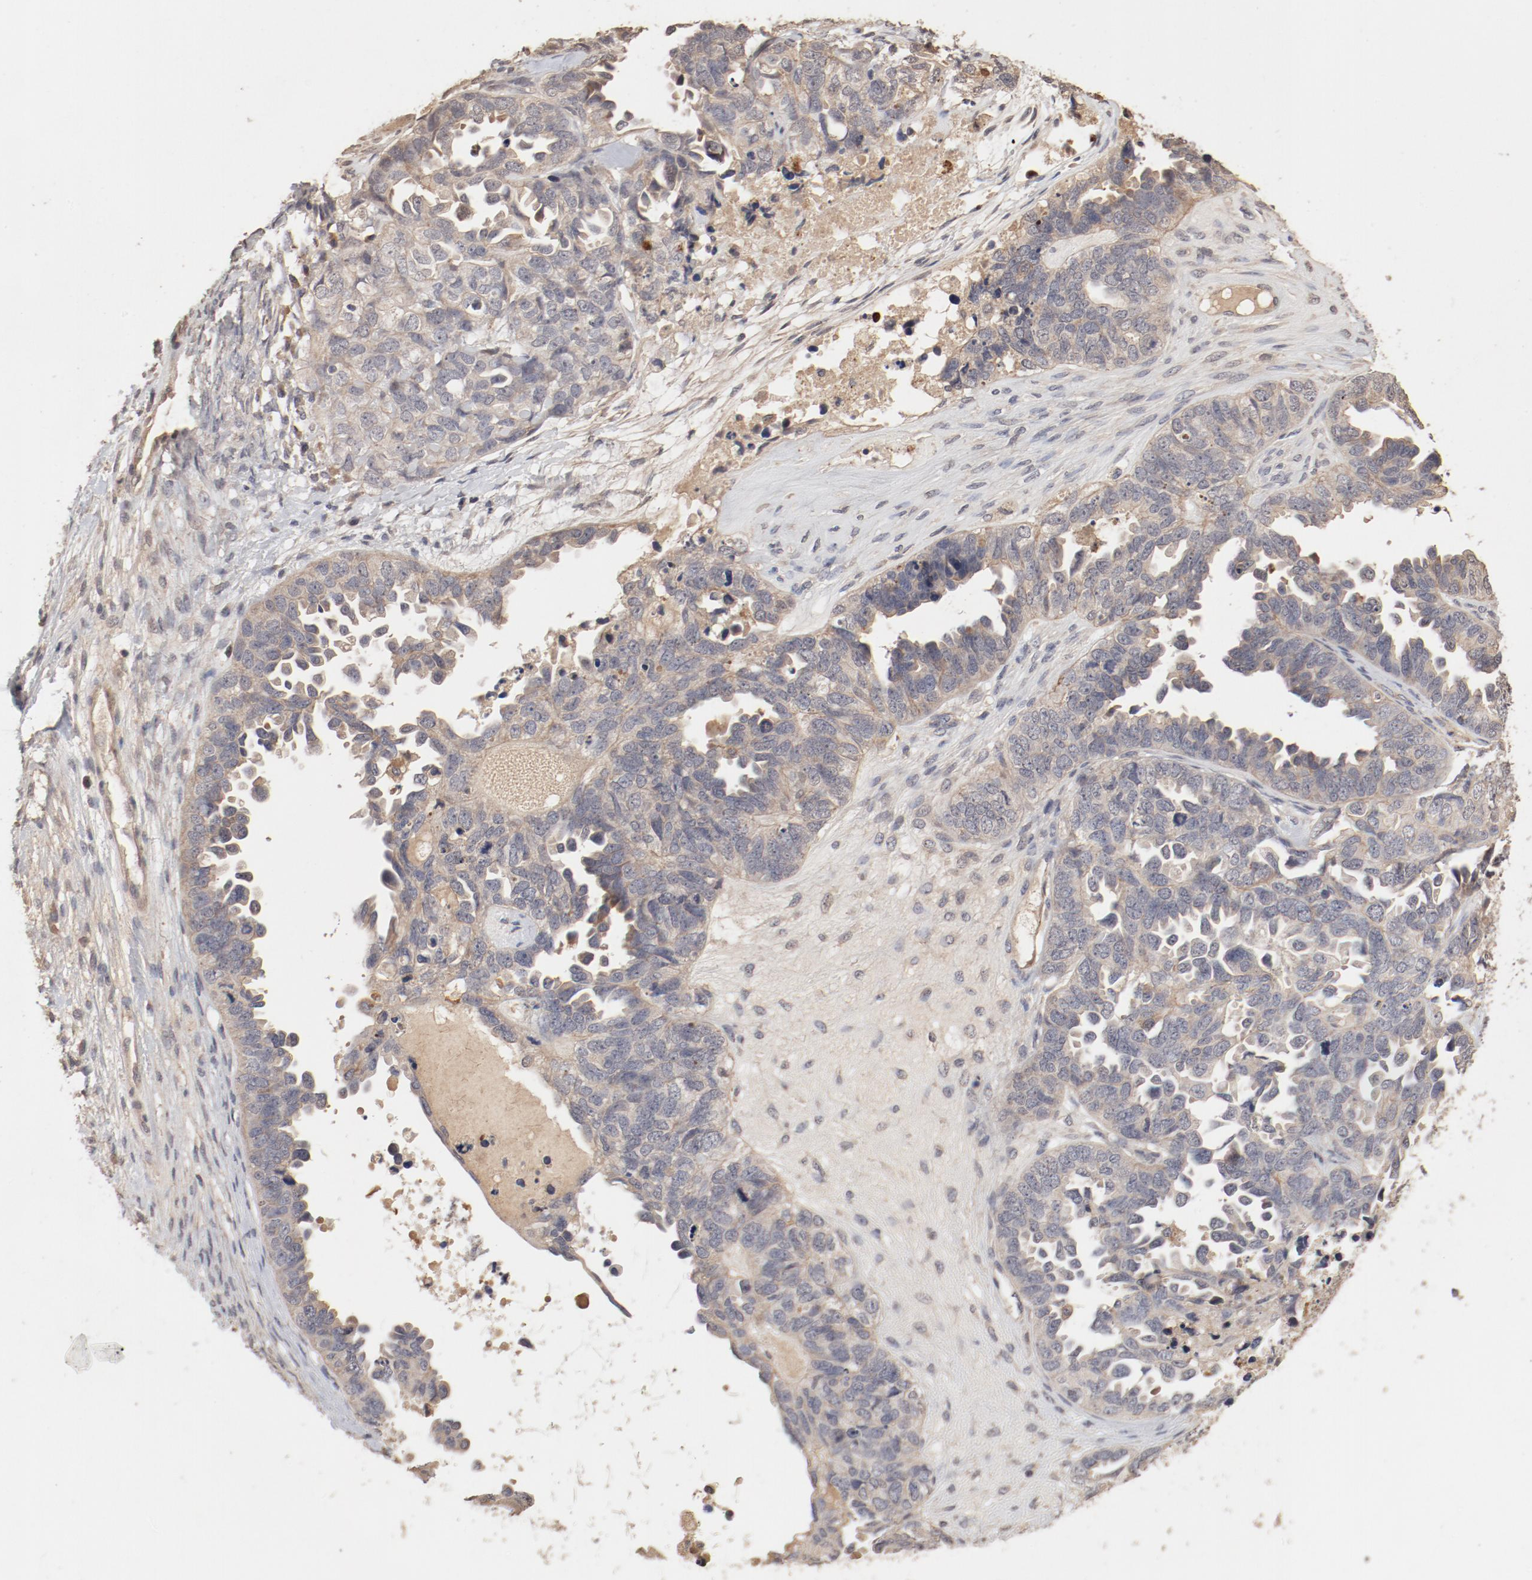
{"staining": {"intensity": "moderate", "quantity": ">75%", "location": "cytoplasmic/membranous"}, "tissue": "ovarian cancer", "cell_type": "Tumor cells", "image_type": "cancer", "snomed": [{"axis": "morphology", "description": "Cystadenocarcinoma, serous, NOS"}, {"axis": "topography", "description": "Ovary"}], "caption": "This micrograph shows ovarian cancer stained with IHC to label a protein in brown. The cytoplasmic/membranous of tumor cells show moderate positivity for the protein. Nuclei are counter-stained blue.", "gene": "IL3RA", "patient": {"sex": "female", "age": 82}}